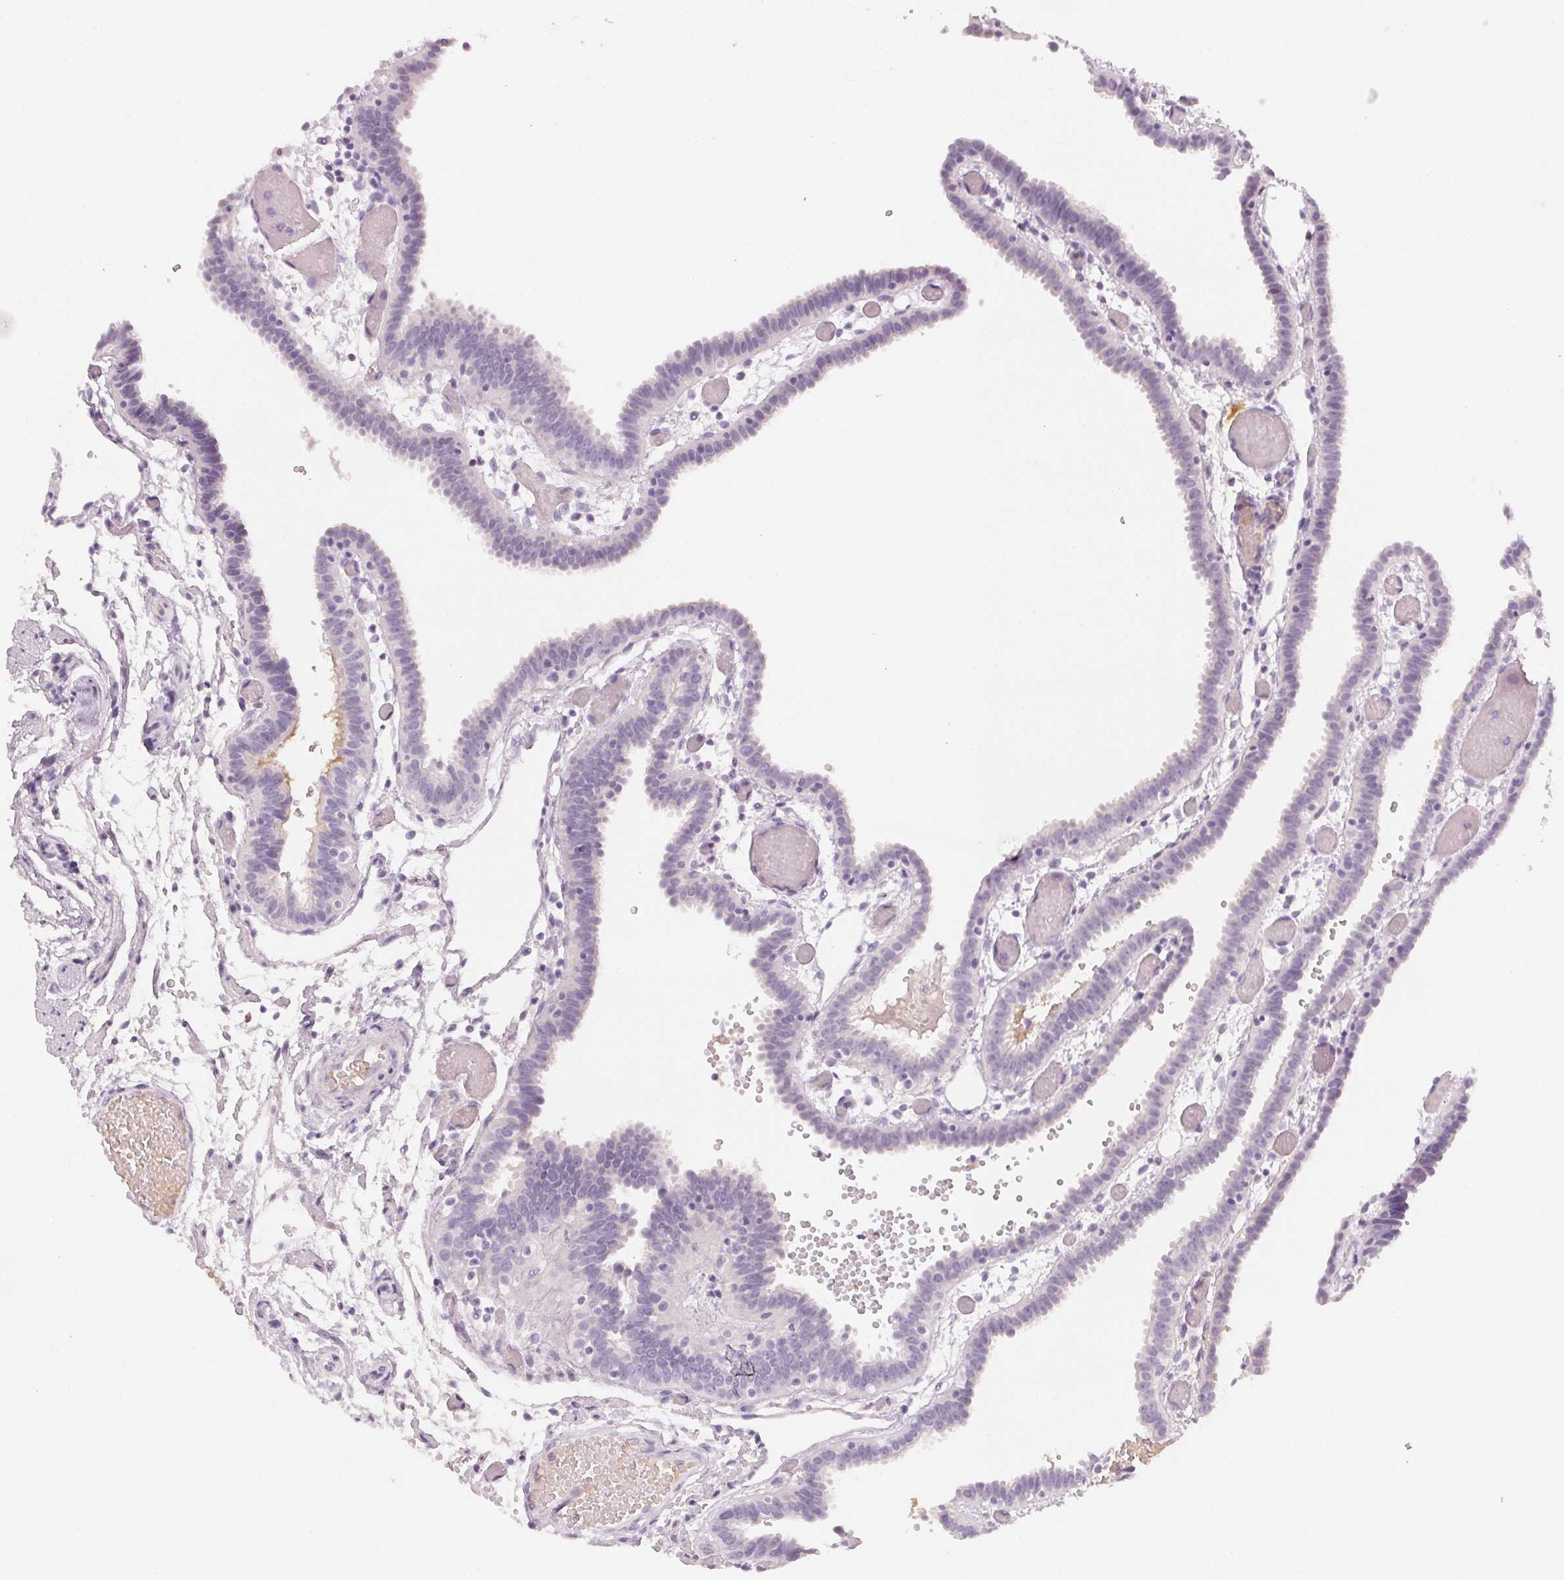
{"staining": {"intensity": "negative", "quantity": "none", "location": "none"}, "tissue": "fallopian tube", "cell_type": "Glandular cells", "image_type": "normal", "snomed": [{"axis": "morphology", "description": "Normal tissue, NOS"}, {"axis": "topography", "description": "Fallopian tube"}], "caption": "High power microscopy histopathology image of an immunohistochemistry (IHC) photomicrograph of unremarkable fallopian tube, revealing no significant expression in glandular cells. (DAB immunohistochemistry visualized using brightfield microscopy, high magnification).", "gene": "AFM", "patient": {"sex": "female", "age": 37}}